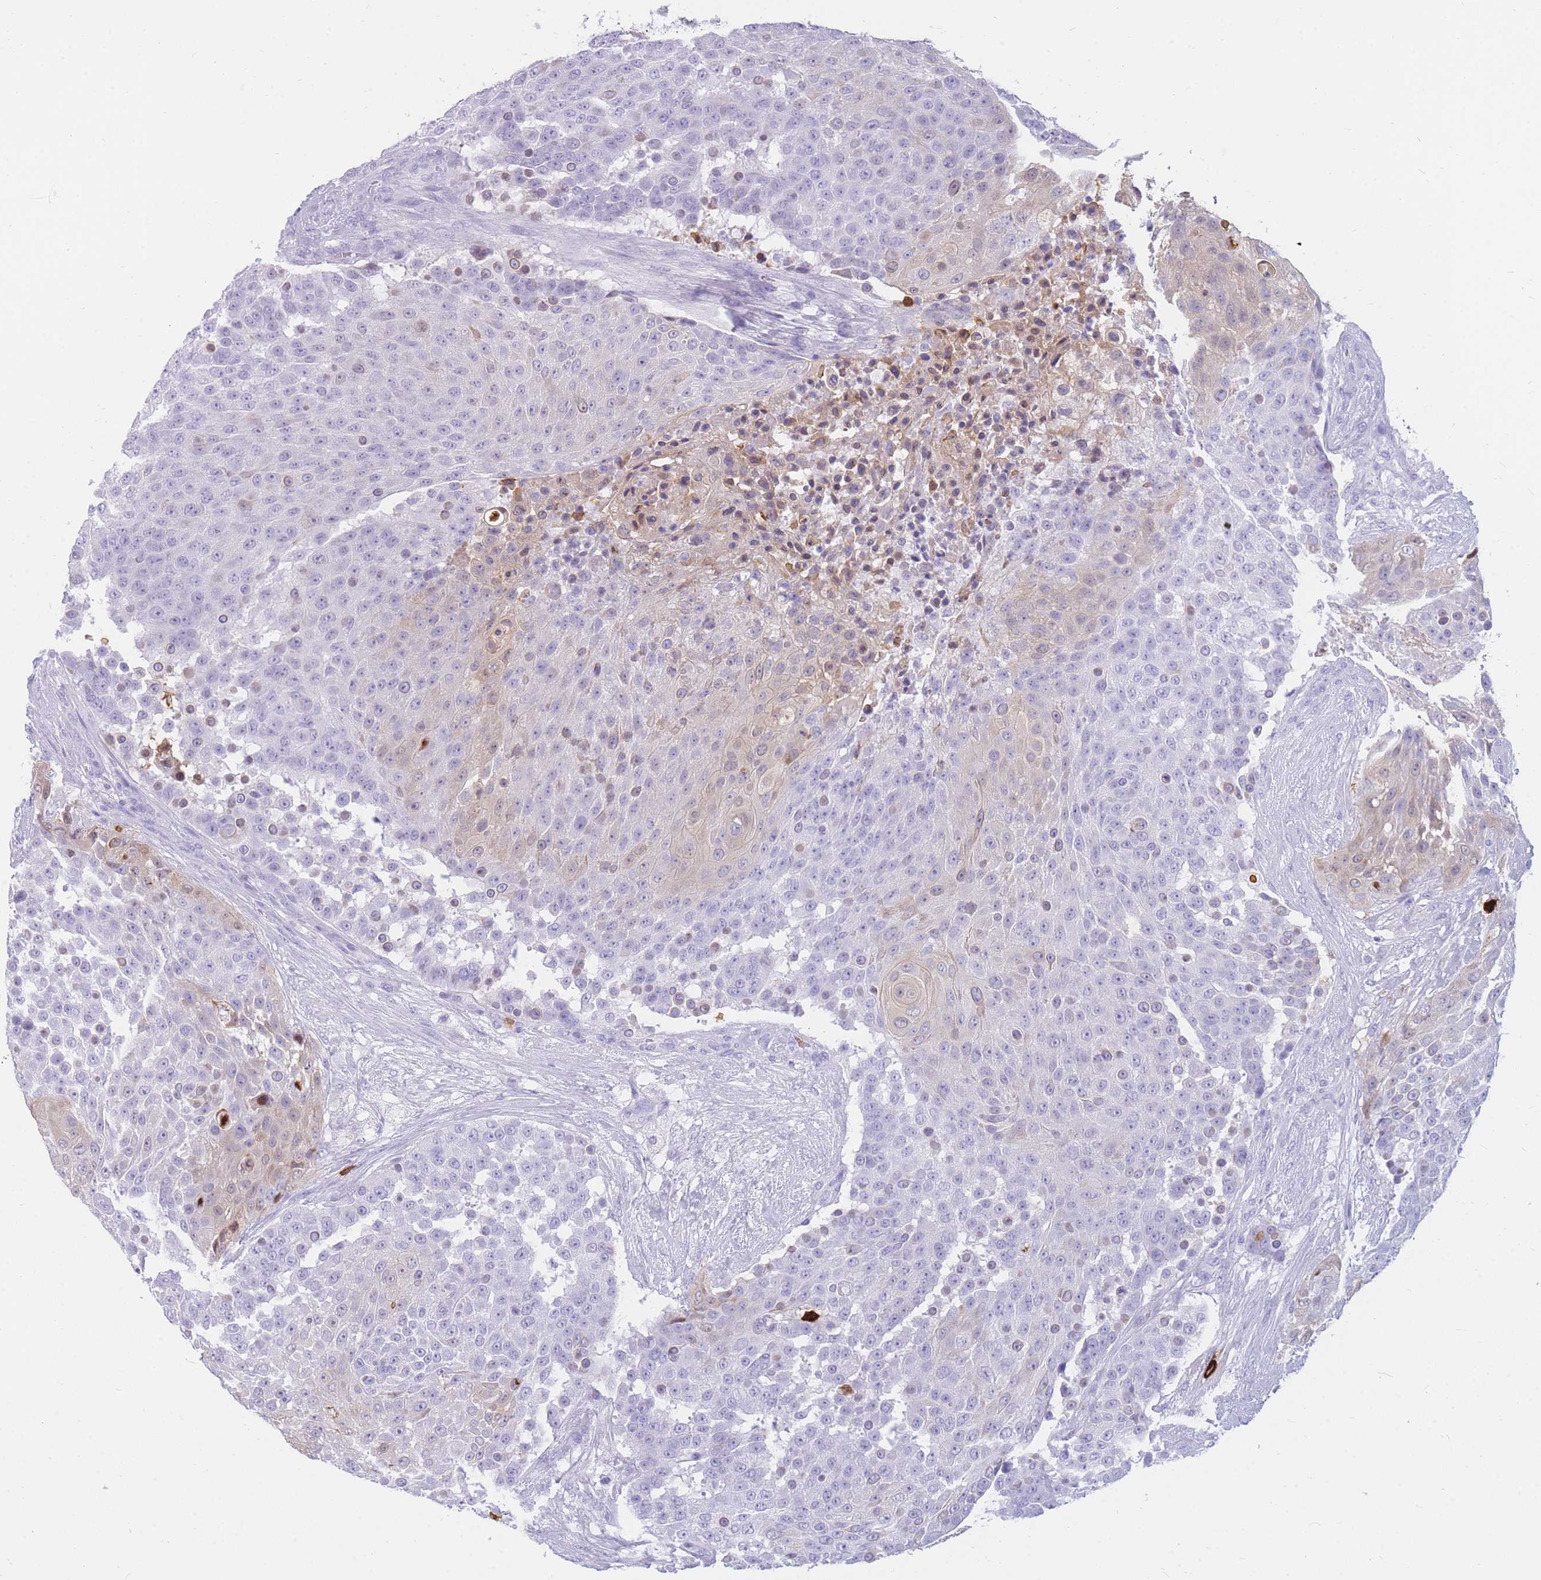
{"staining": {"intensity": "weak", "quantity": "<25%", "location": "cytoplasmic/membranous"}, "tissue": "urothelial cancer", "cell_type": "Tumor cells", "image_type": "cancer", "snomed": [{"axis": "morphology", "description": "Urothelial carcinoma, High grade"}, {"axis": "topography", "description": "Urinary bladder"}], "caption": "Photomicrograph shows no protein positivity in tumor cells of urothelial cancer tissue. (IHC, brightfield microscopy, high magnification).", "gene": "TPSAB1", "patient": {"sex": "female", "age": 63}}